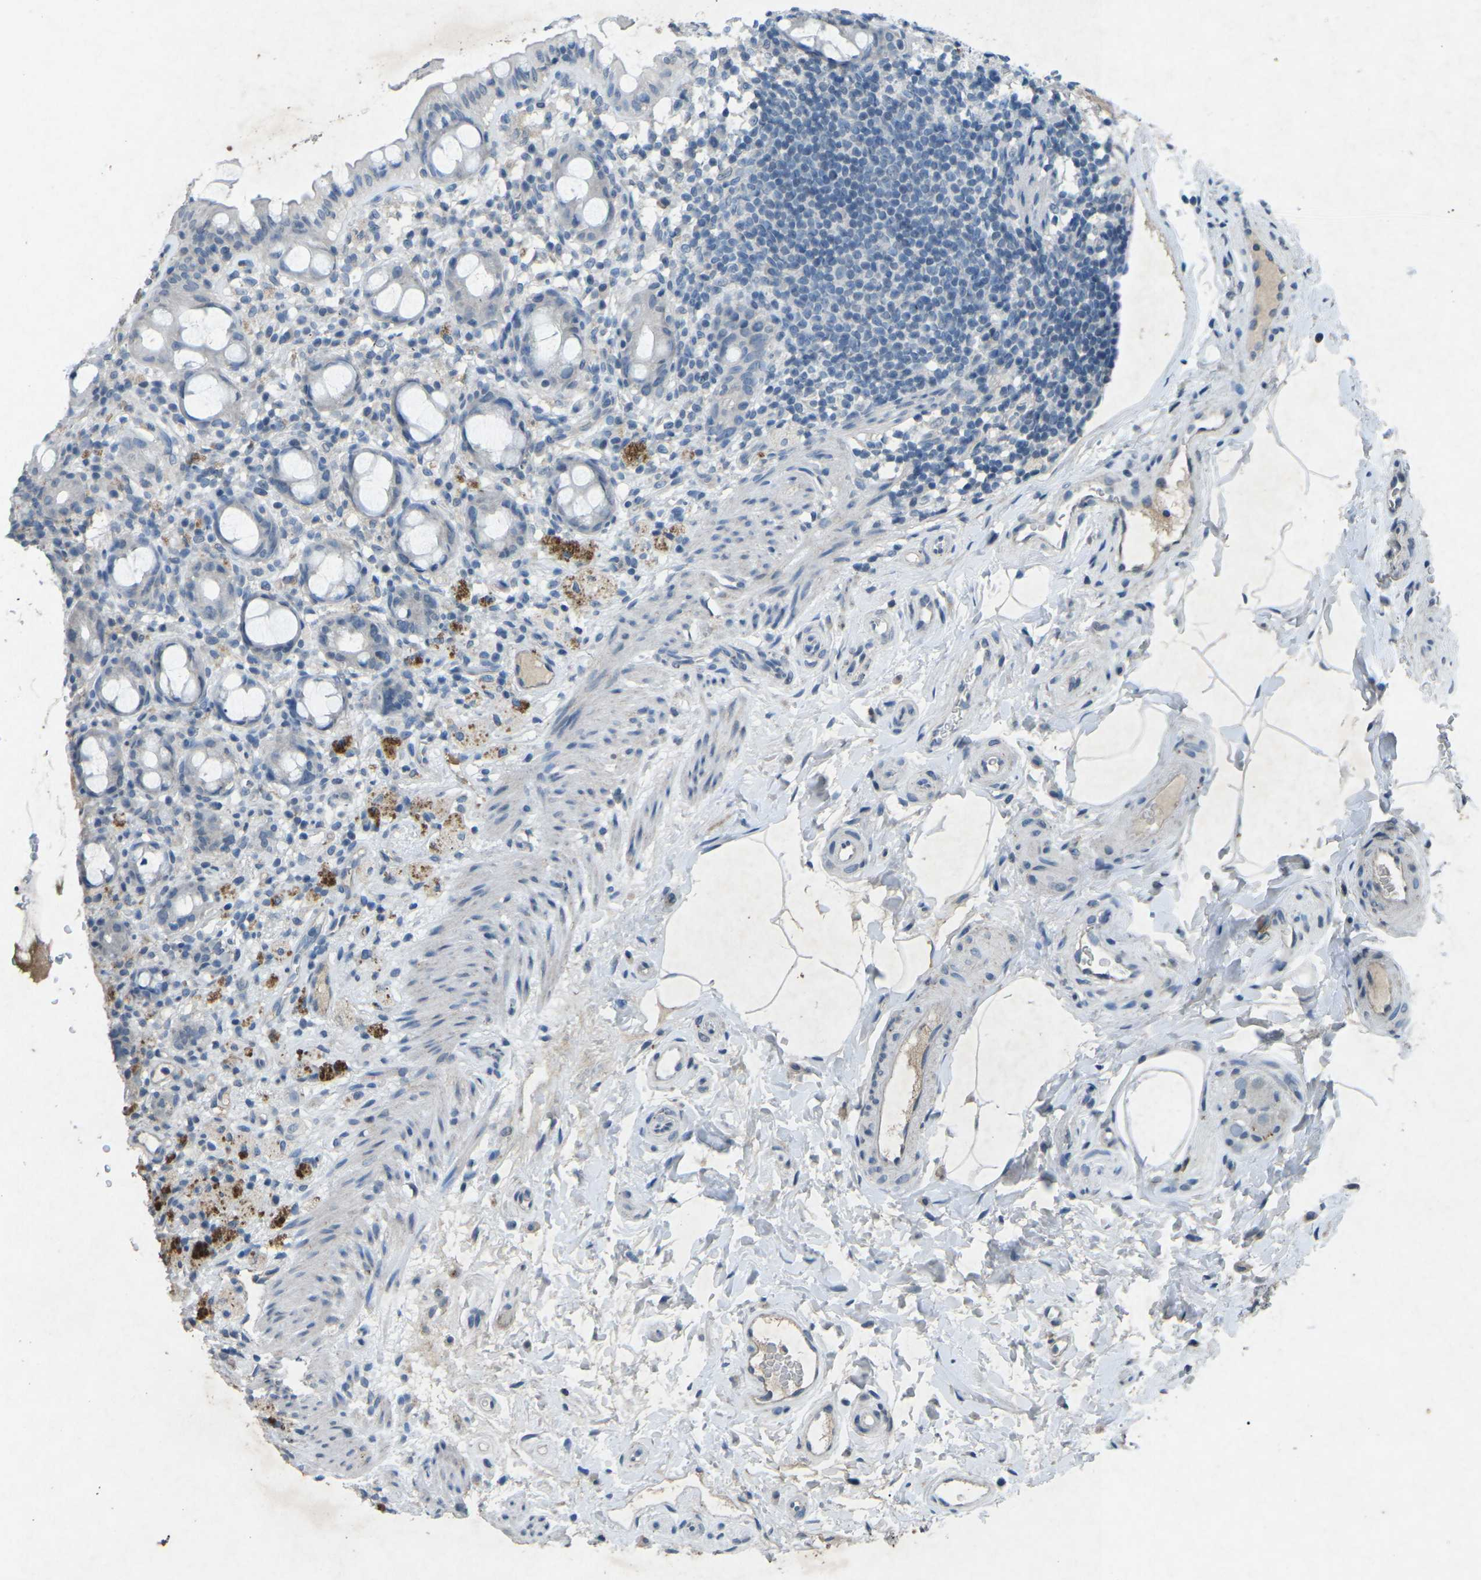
{"staining": {"intensity": "negative", "quantity": "none", "location": "none"}, "tissue": "rectum", "cell_type": "Glandular cells", "image_type": "normal", "snomed": [{"axis": "morphology", "description": "Normal tissue, NOS"}, {"axis": "topography", "description": "Rectum"}], "caption": "IHC of benign human rectum reveals no positivity in glandular cells.", "gene": "A1BG", "patient": {"sex": "male", "age": 44}}